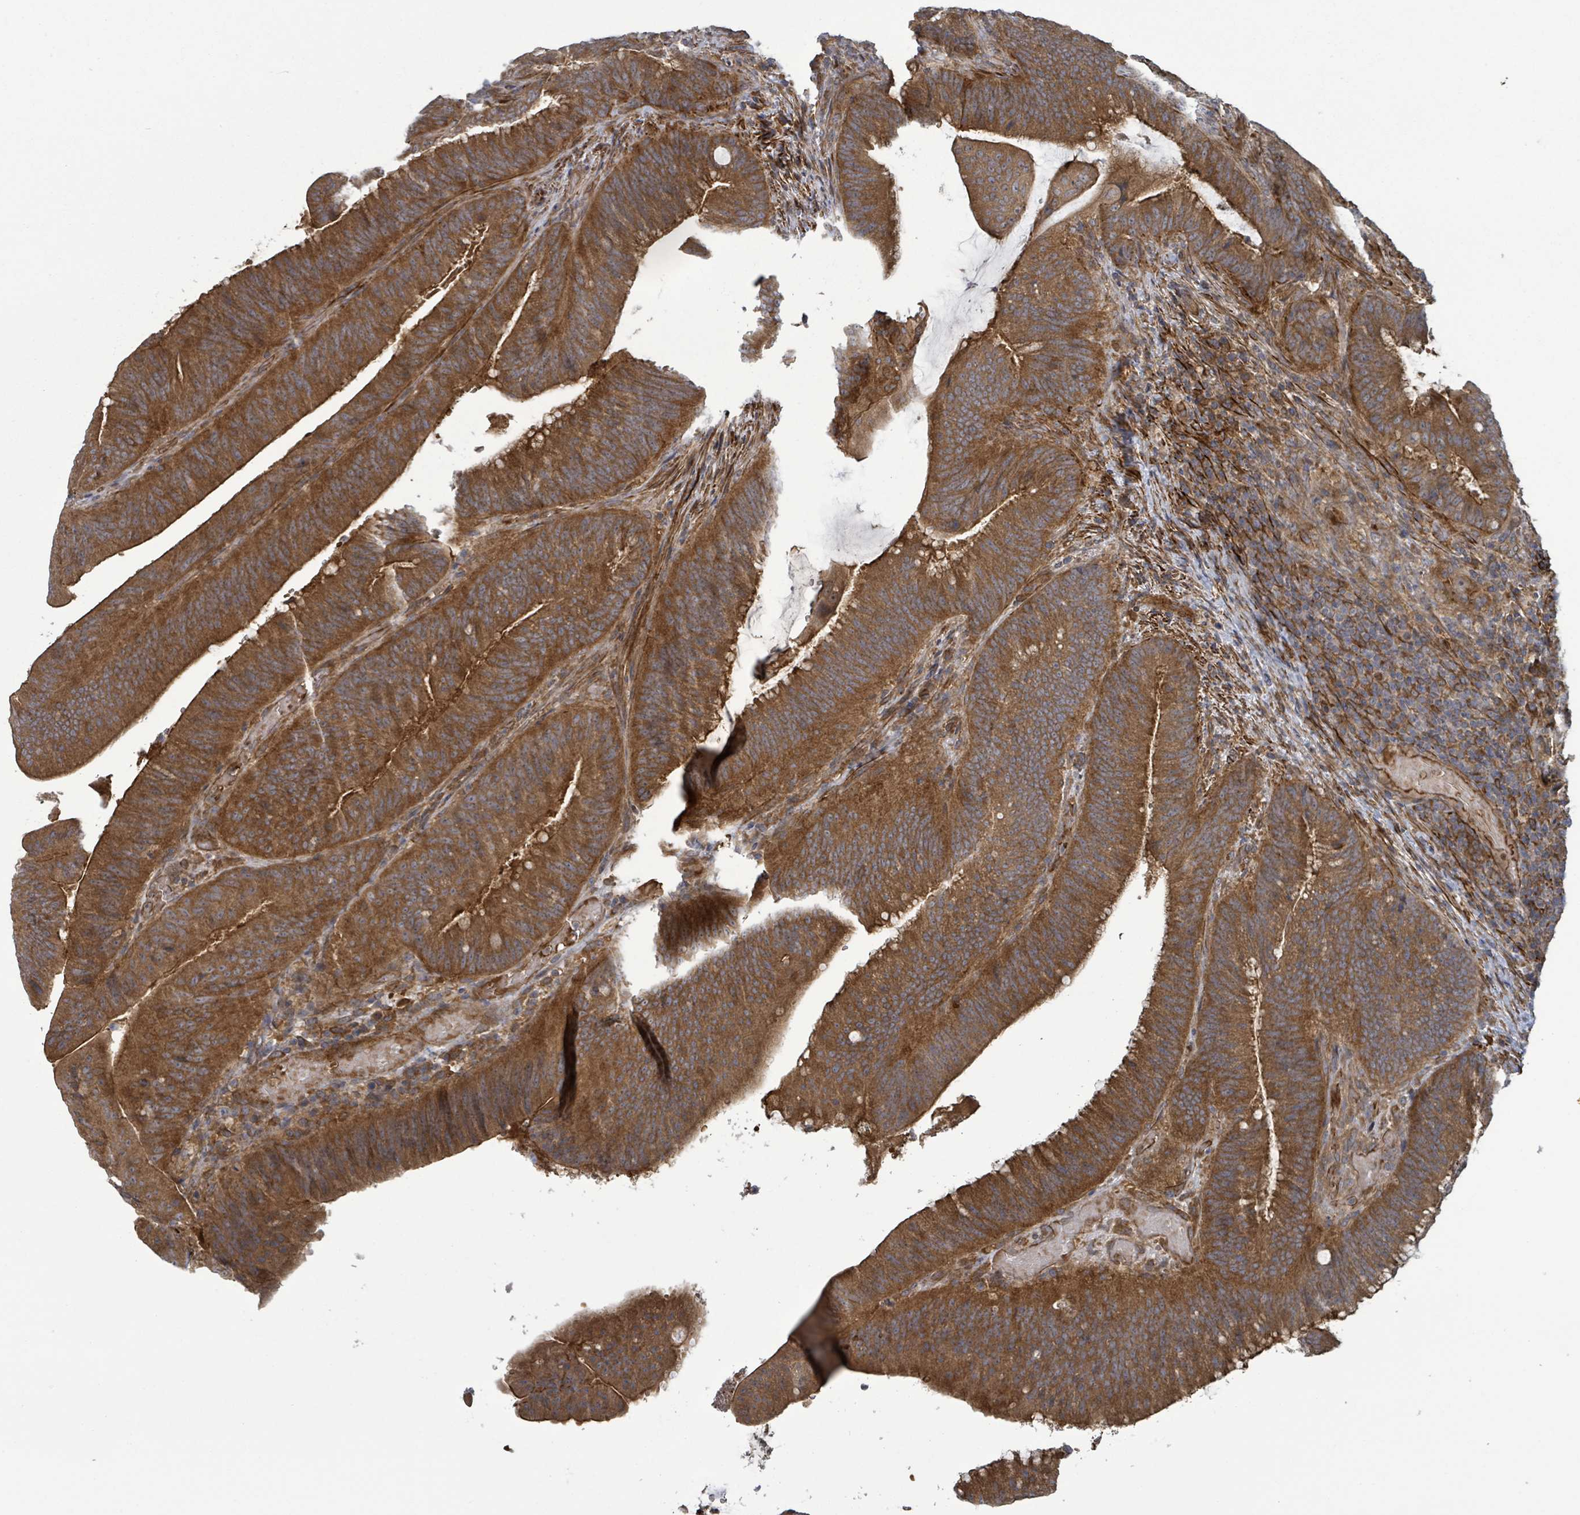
{"staining": {"intensity": "moderate", "quantity": ">75%", "location": "cytoplasmic/membranous"}, "tissue": "colorectal cancer", "cell_type": "Tumor cells", "image_type": "cancer", "snomed": [{"axis": "morphology", "description": "Adenocarcinoma, NOS"}, {"axis": "topography", "description": "Colon"}], "caption": "A histopathology image of human colorectal adenocarcinoma stained for a protein shows moderate cytoplasmic/membranous brown staining in tumor cells.", "gene": "MAP3K6", "patient": {"sex": "female", "age": 43}}